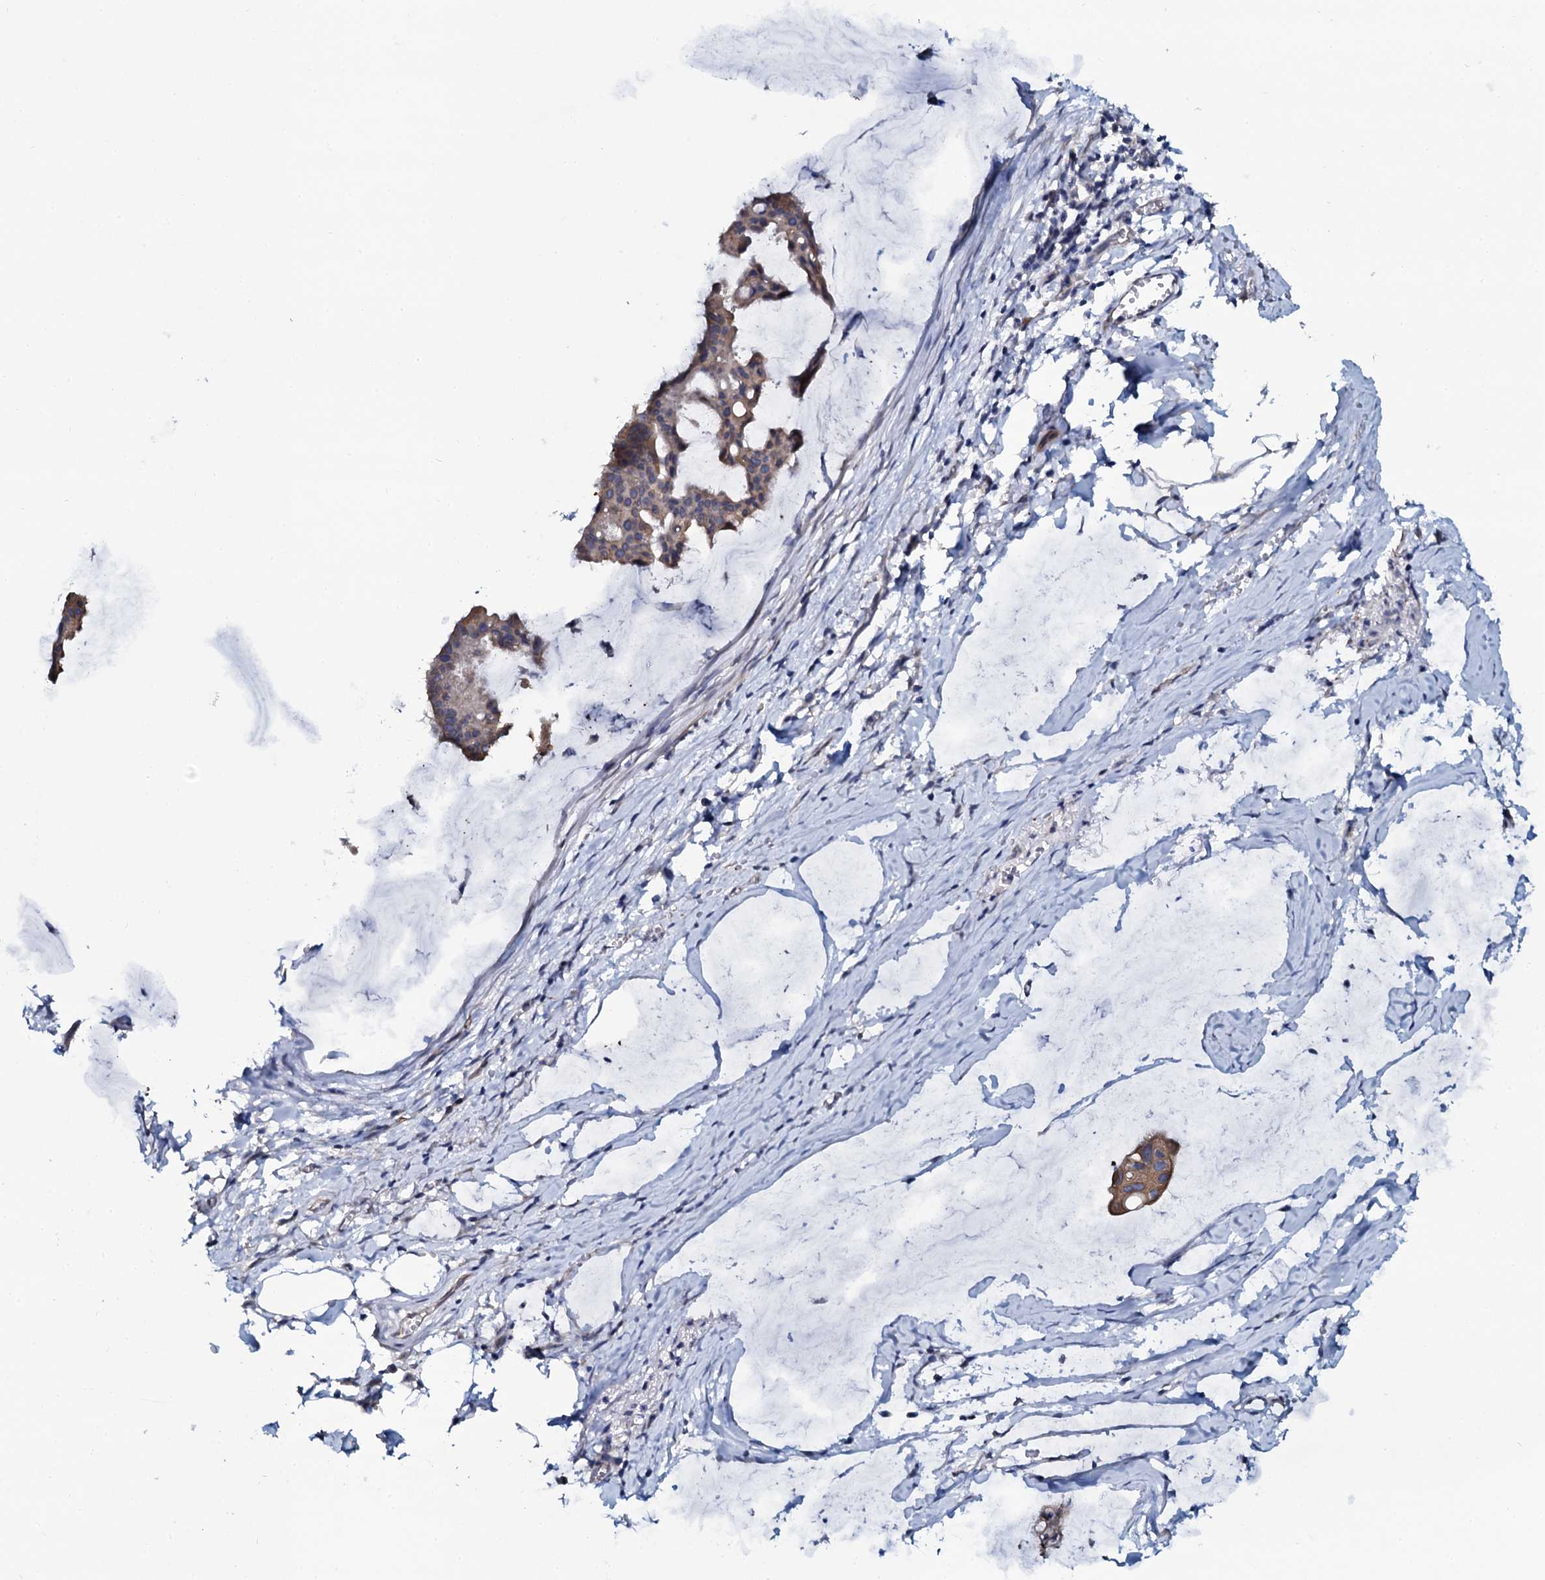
{"staining": {"intensity": "weak", "quantity": "25%-75%", "location": "cytoplasmic/membranous"}, "tissue": "ovarian cancer", "cell_type": "Tumor cells", "image_type": "cancer", "snomed": [{"axis": "morphology", "description": "Cystadenocarcinoma, mucinous, NOS"}, {"axis": "topography", "description": "Ovary"}], "caption": "Ovarian mucinous cystadenocarcinoma stained with a protein marker shows weak staining in tumor cells.", "gene": "C10orf88", "patient": {"sex": "female", "age": 73}}